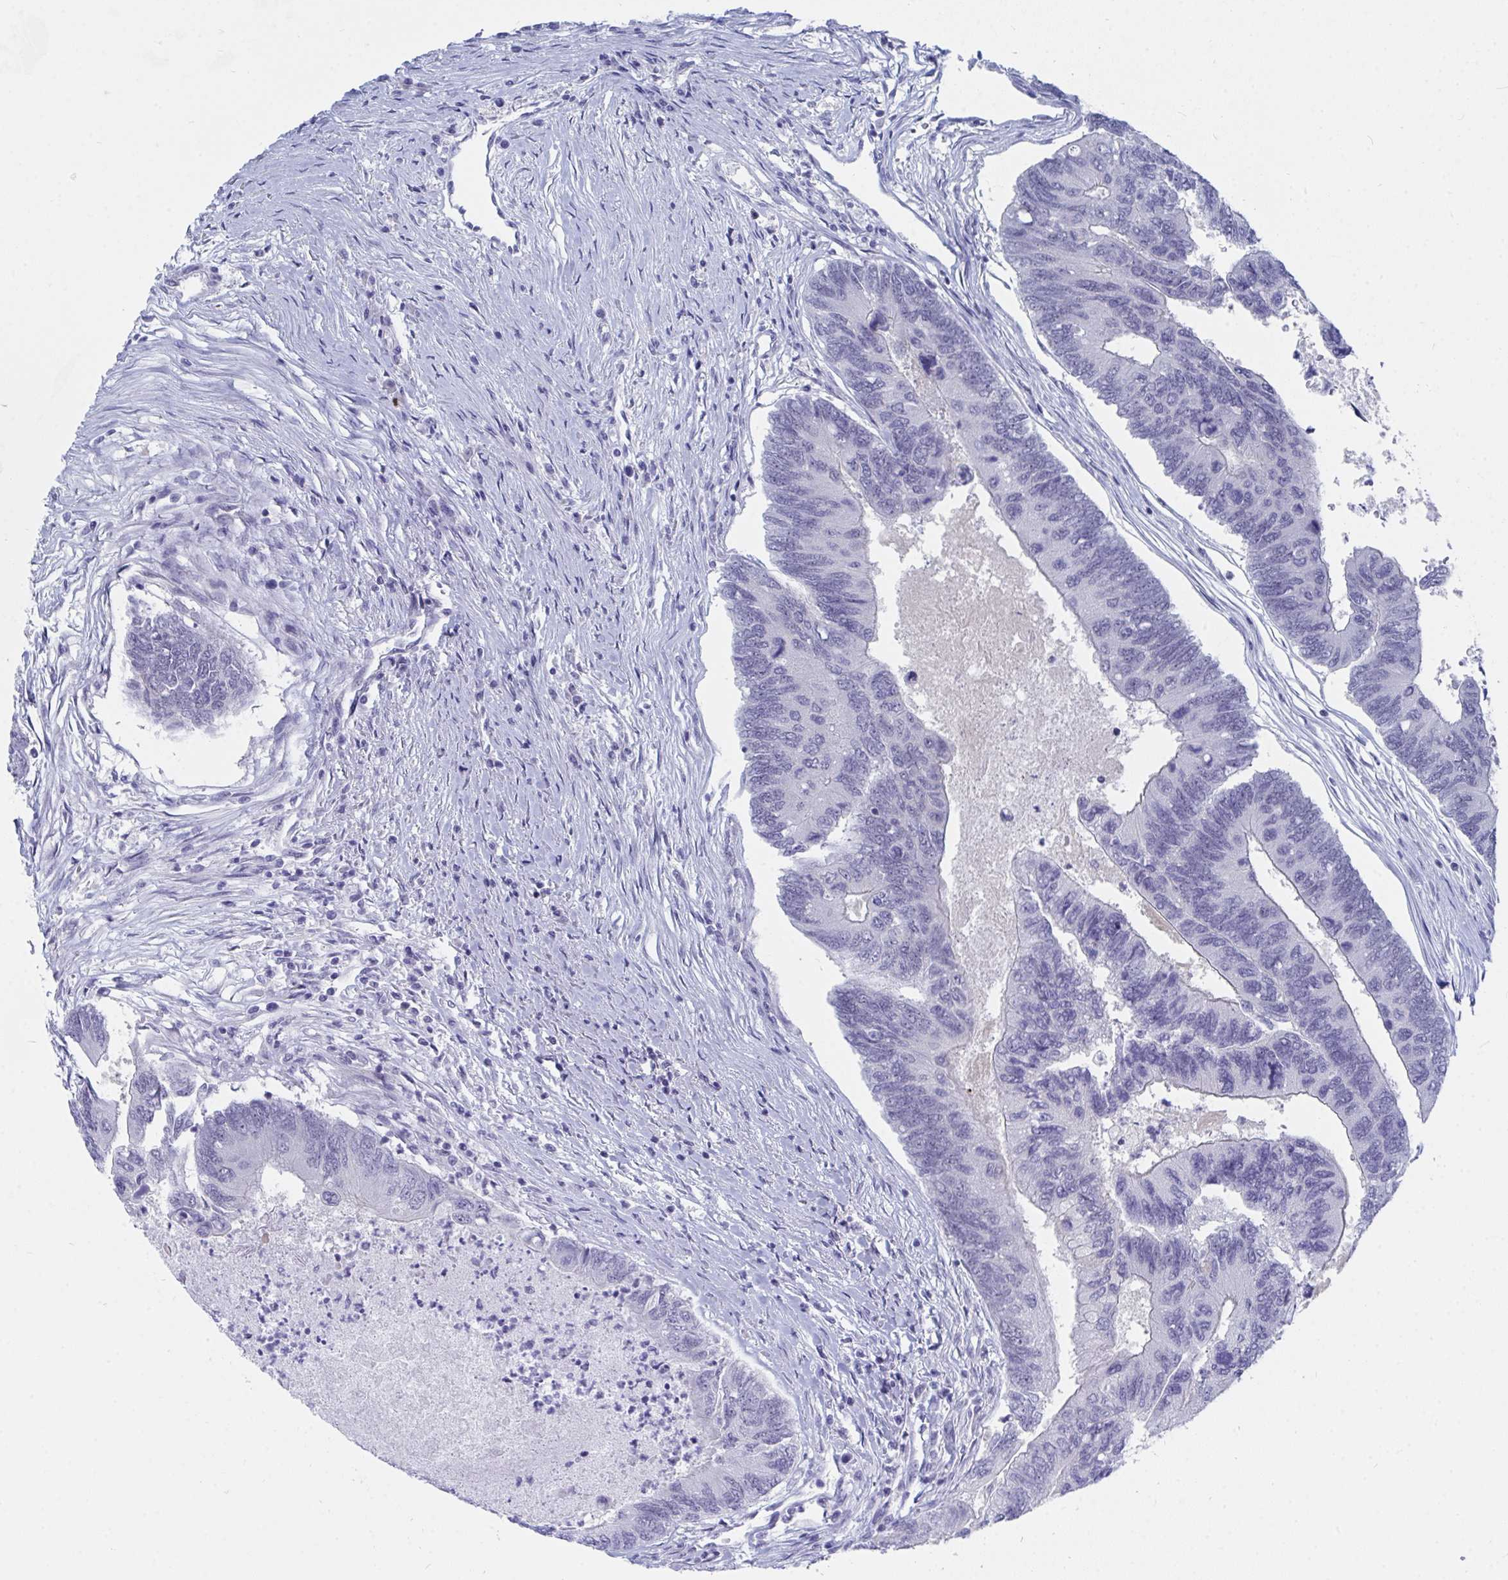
{"staining": {"intensity": "negative", "quantity": "none", "location": "none"}, "tissue": "colorectal cancer", "cell_type": "Tumor cells", "image_type": "cancer", "snomed": [{"axis": "morphology", "description": "Adenocarcinoma, NOS"}, {"axis": "topography", "description": "Colon"}], "caption": "Immunohistochemistry of colorectal cancer (adenocarcinoma) exhibits no expression in tumor cells.", "gene": "DAOA", "patient": {"sex": "female", "age": 67}}